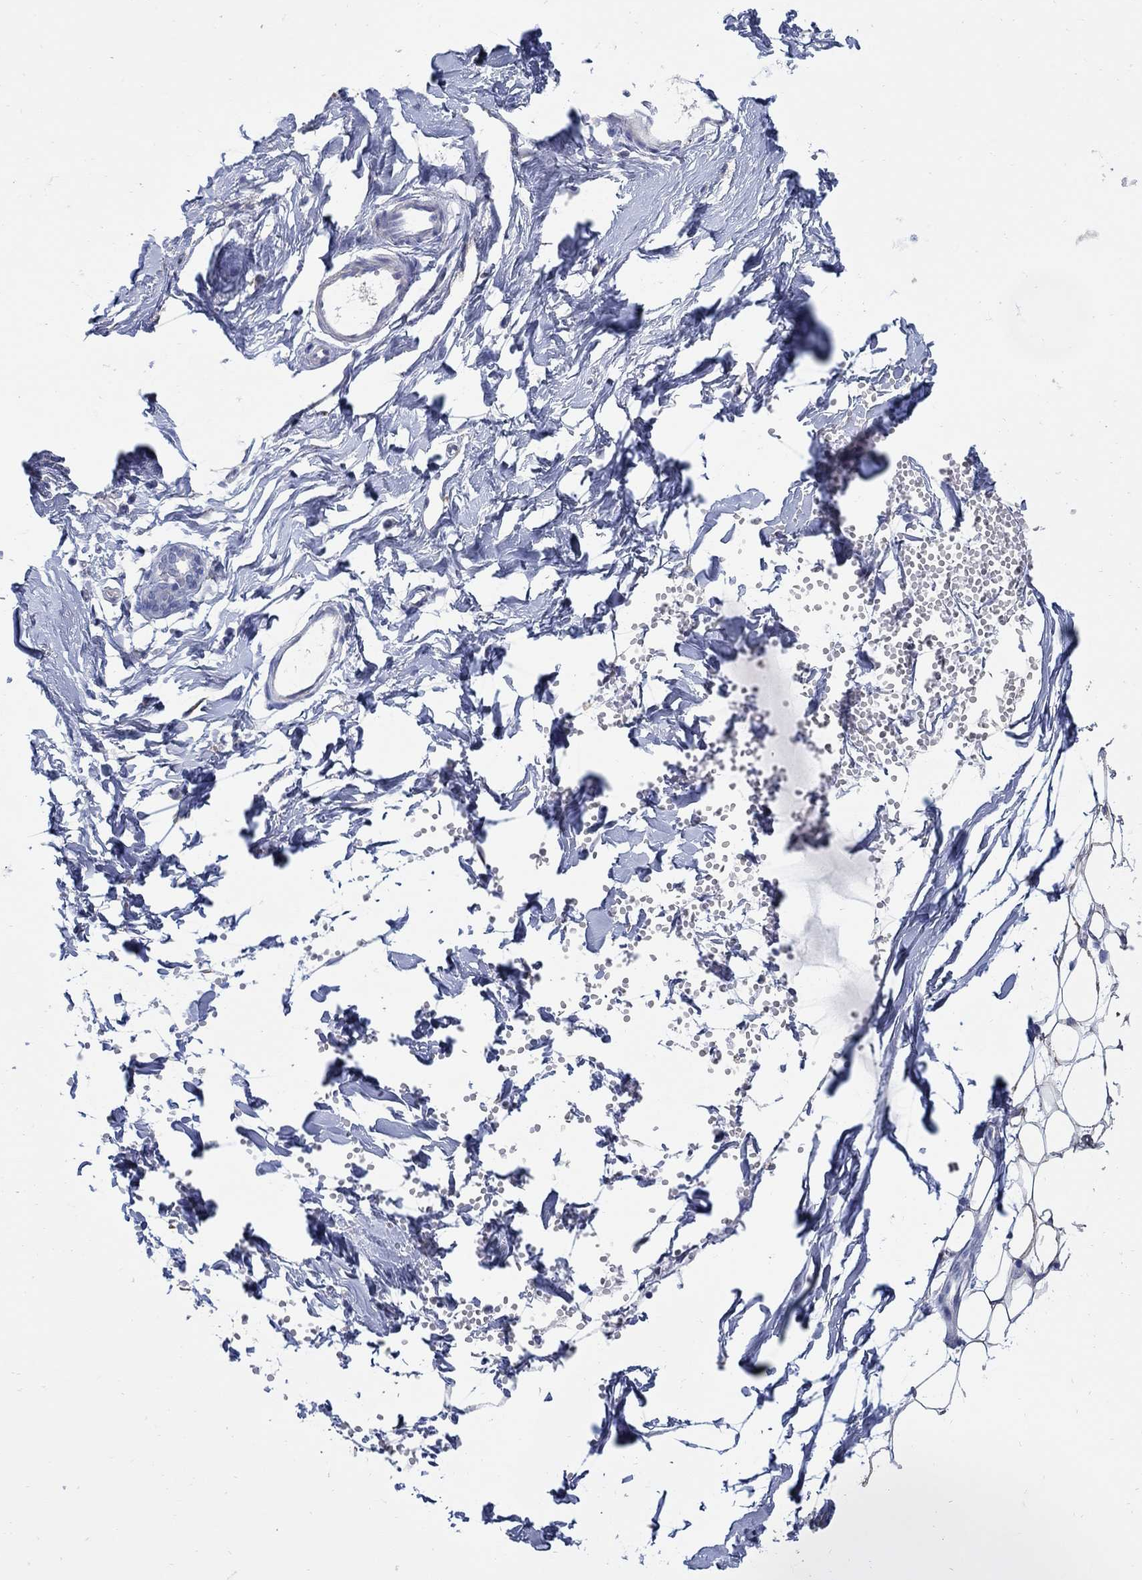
{"staining": {"intensity": "negative", "quantity": "none", "location": "none"}, "tissue": "breast", "cell_type": "Adipocytes", "image_type": "normal", "snomed": [{"axis": "morphology", "description": "Normal tissue, NOS"}, {"axis": "topography", "description": "Breast"}], "caption": "Benign breast was stained to show a protein in brown. There is no significant positivity in adipocytes. Brightfield microscopy of IHC stained with DAB (3,3'-diaminobenzidine) (brown) and hematoxylin (blue), captured at high magnification.", "gene": "REEP2", "patient": {"sex": "female", "age": 37}}